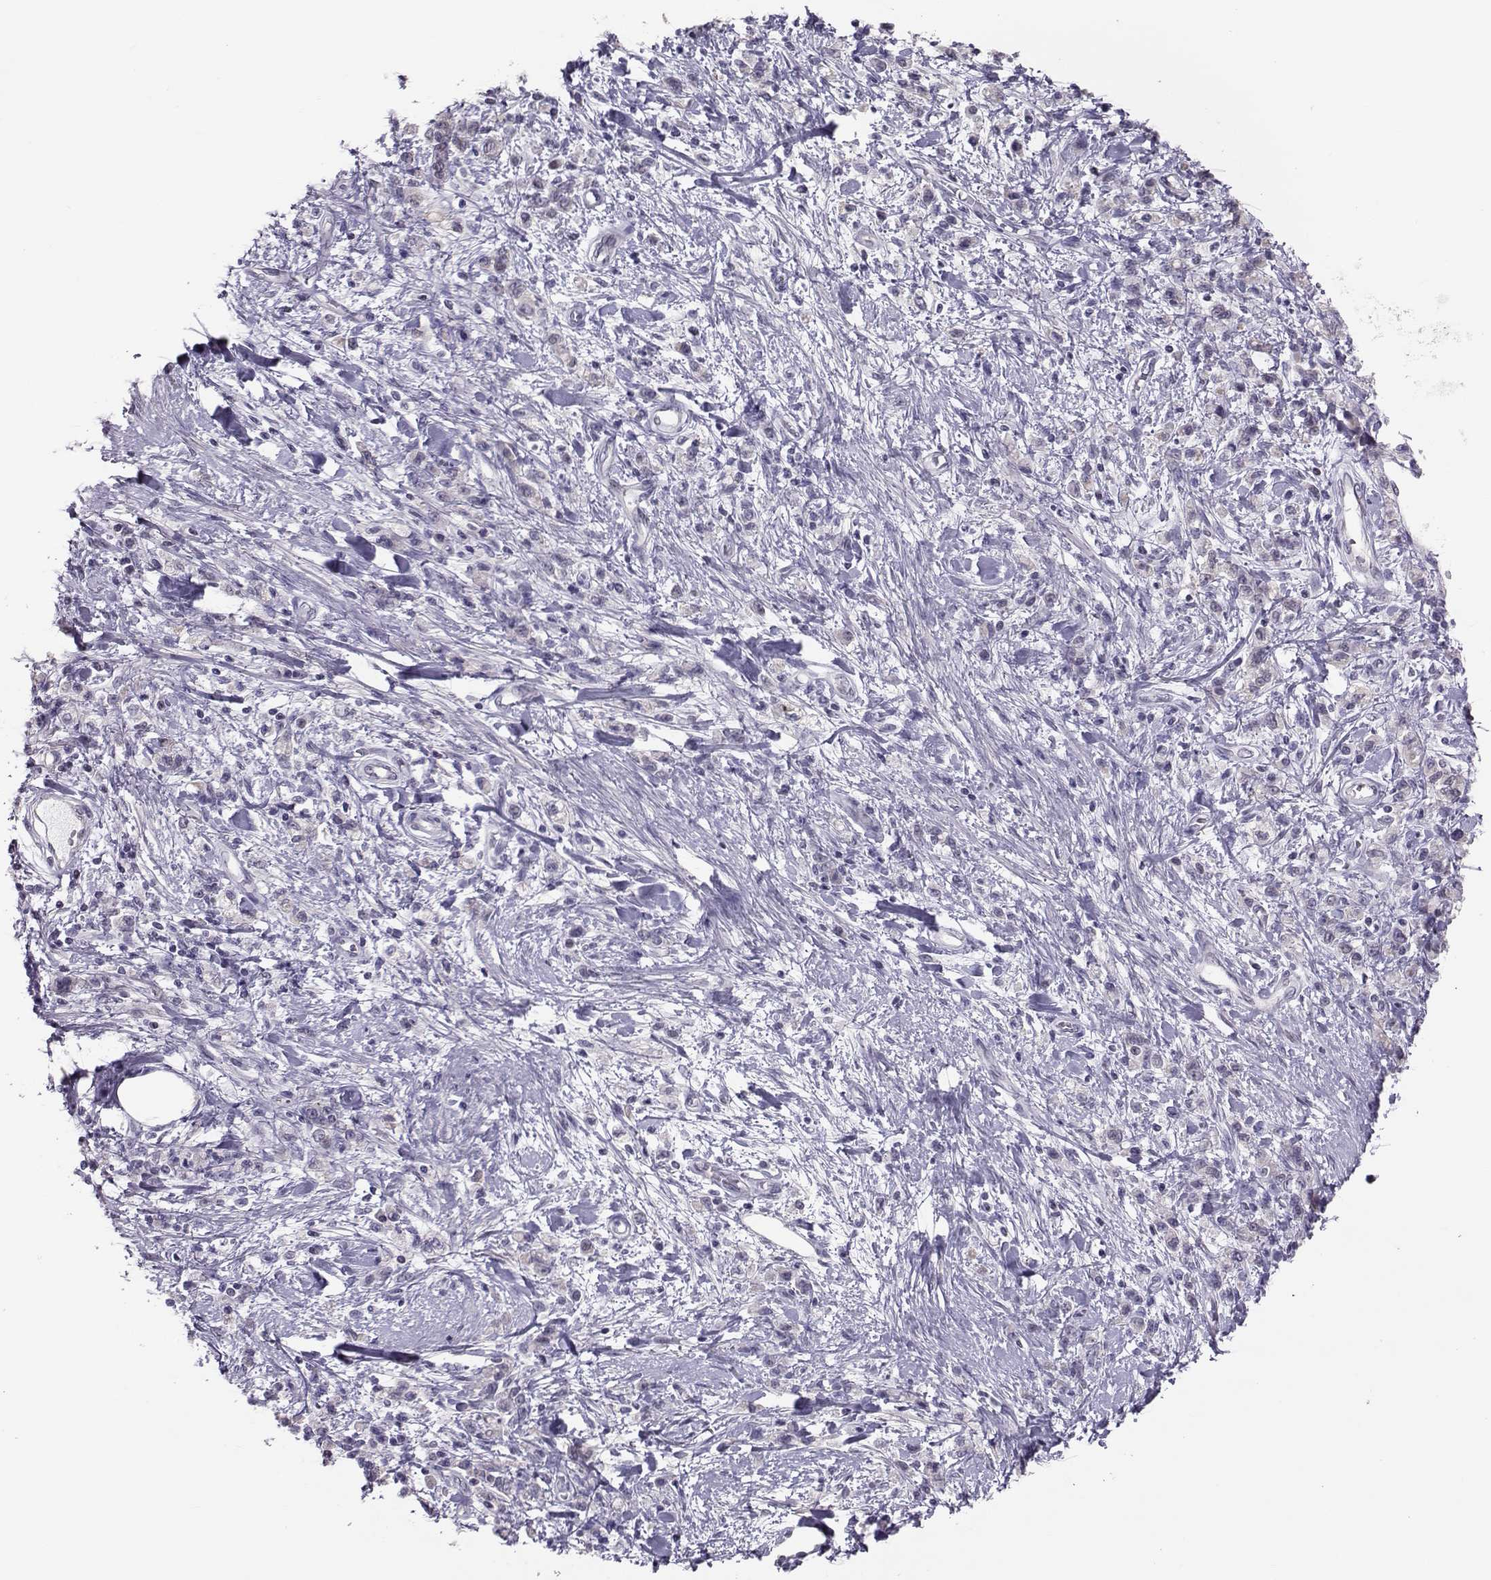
{"staining": {"intensity": "negative", "quantity": "none", "location": "none"}, "tissue": "stomach cancer", "cell_type": "Tumor cells", "image_type": "cancer", "snomed": [{"axis": "morphology", "description": "Adenocarcinoma, NOS"}, {"axis": "topography", "description": "Stomach"}], "caption": "The image shows no significant positivity in tumor cells of stomach adenocarcinoma.", "gene": "DNAAF1", "patient": {"sex": "male", "age": 77}}